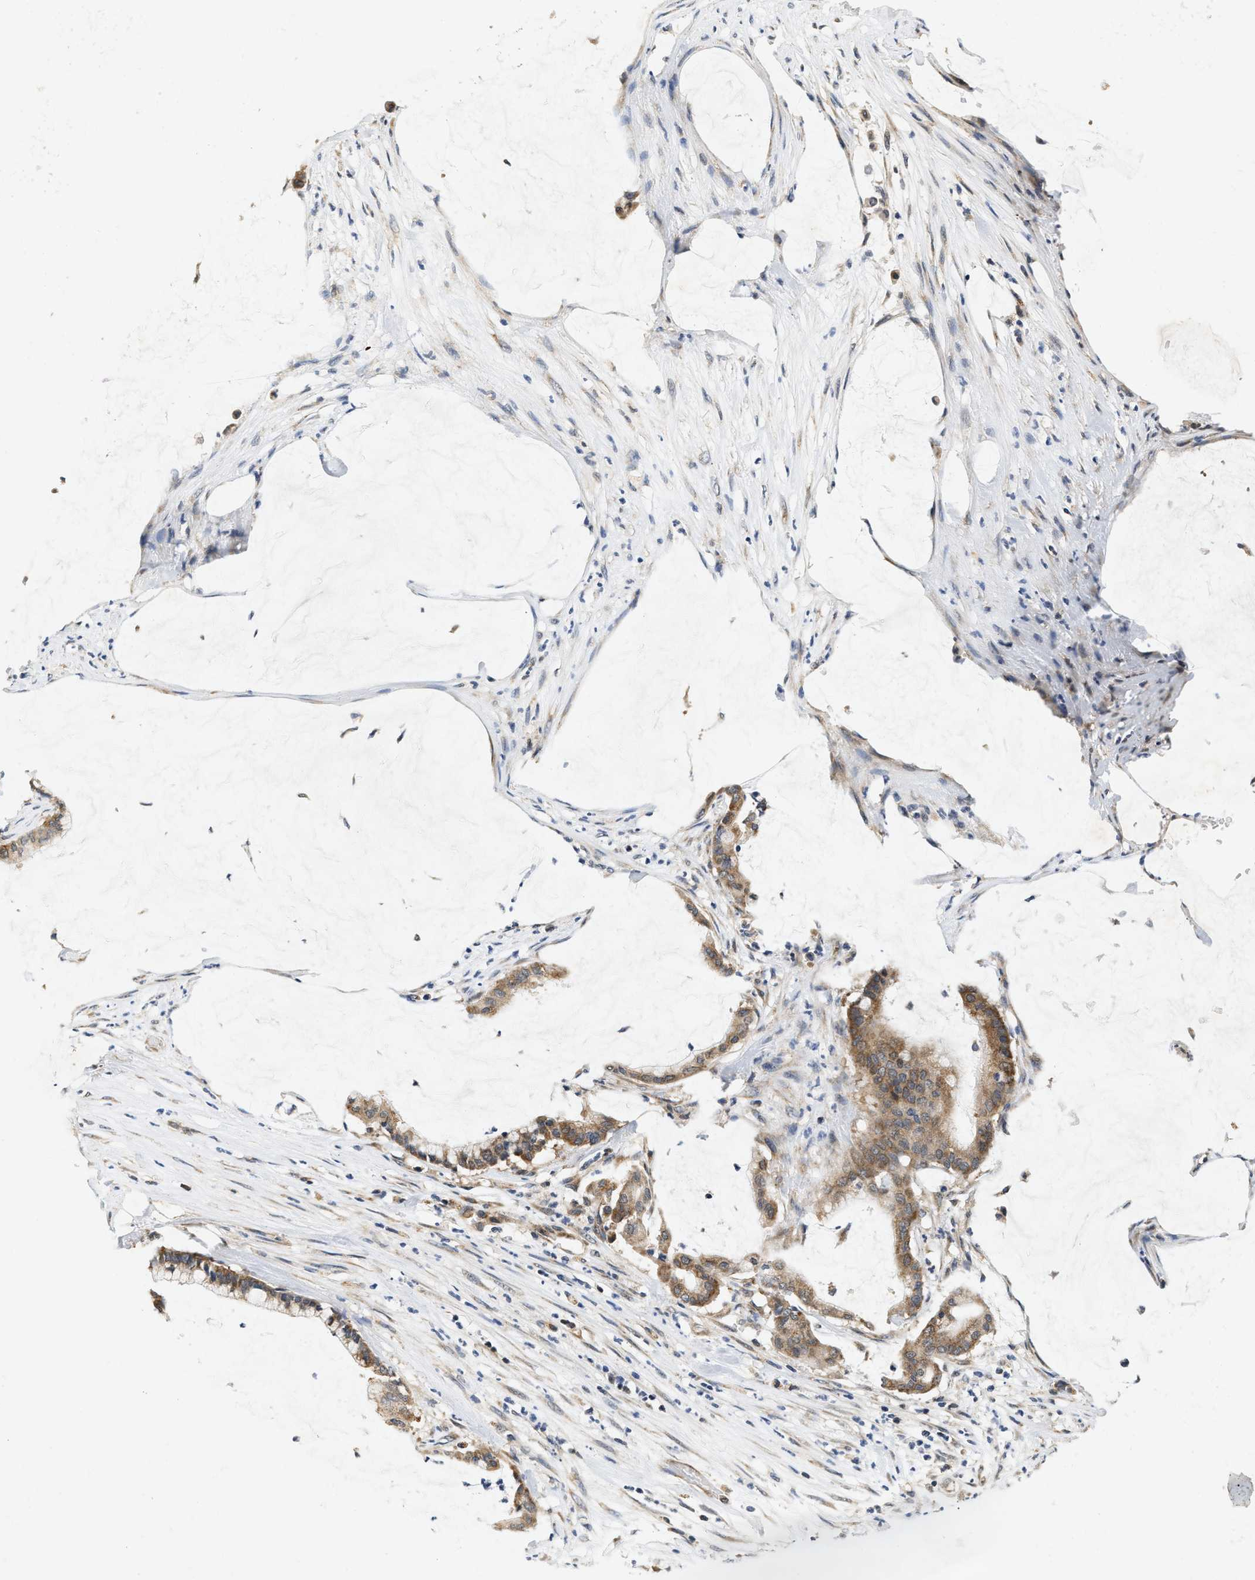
{"staining": {"intensity": "moderate", "quantity": ">75%", "location": "cytoplasmic/membranous"}, "tissue": "pancreatic cancer", "cell_type": "Tumor cells", "image_type": "cancer", "snomed": [{"axis": "morphology", "description": "Adenocarcinoma, NOS"}, {"axis": "topography", "description": "Pancreas"}], "caption": "Tumor cells exhibit moderate cytoplasmic/membranous expression in approximately >75% of cells in pancreatic cancer. (DAB (3,3'-diaminobenzidine) IHC, brown staining for protein, blue staining for nuclei).", "gene": "GIGYF1", "patient": {"sex": "male", "age": 41}}